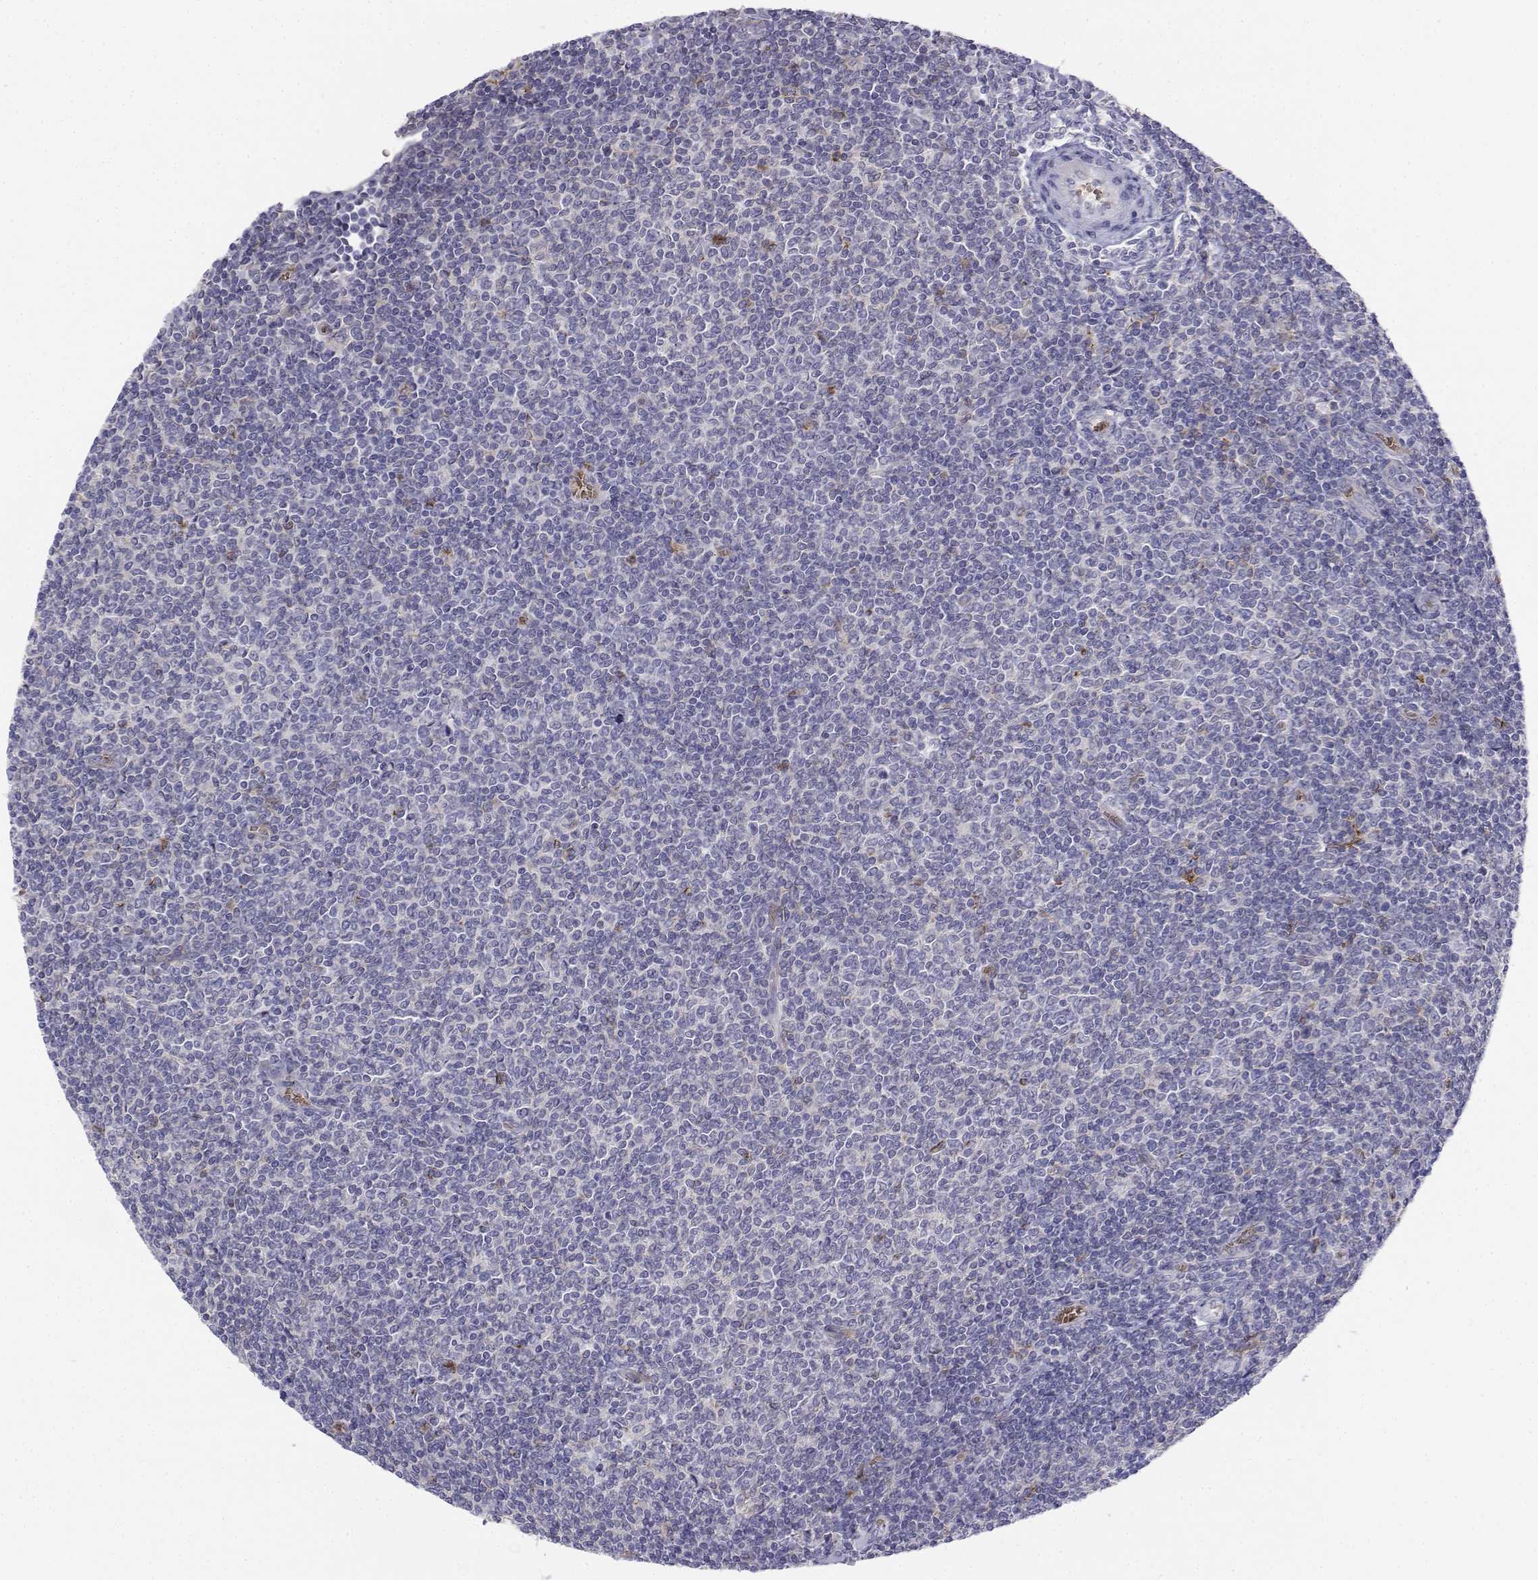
{"staining": {"intensity": "negative", "quantity": "none", "location": "none"}, "tissue": "lymphoma", "cell_type": "Tumor cells", "image_type": "cancer", "snomed": [{"axis": "morphology", "description": "Malignant lymphoma, non-Hodgkin's type, Low grade"}, {"axis": "topography", "description": "Lymph node"}], "caption": "DAB immunohistochemical staining of human lymphoma exhibits no significant staining in tumor cells.", "gene": "CADM1", "patient": {"sex": "male", "age": 52}}